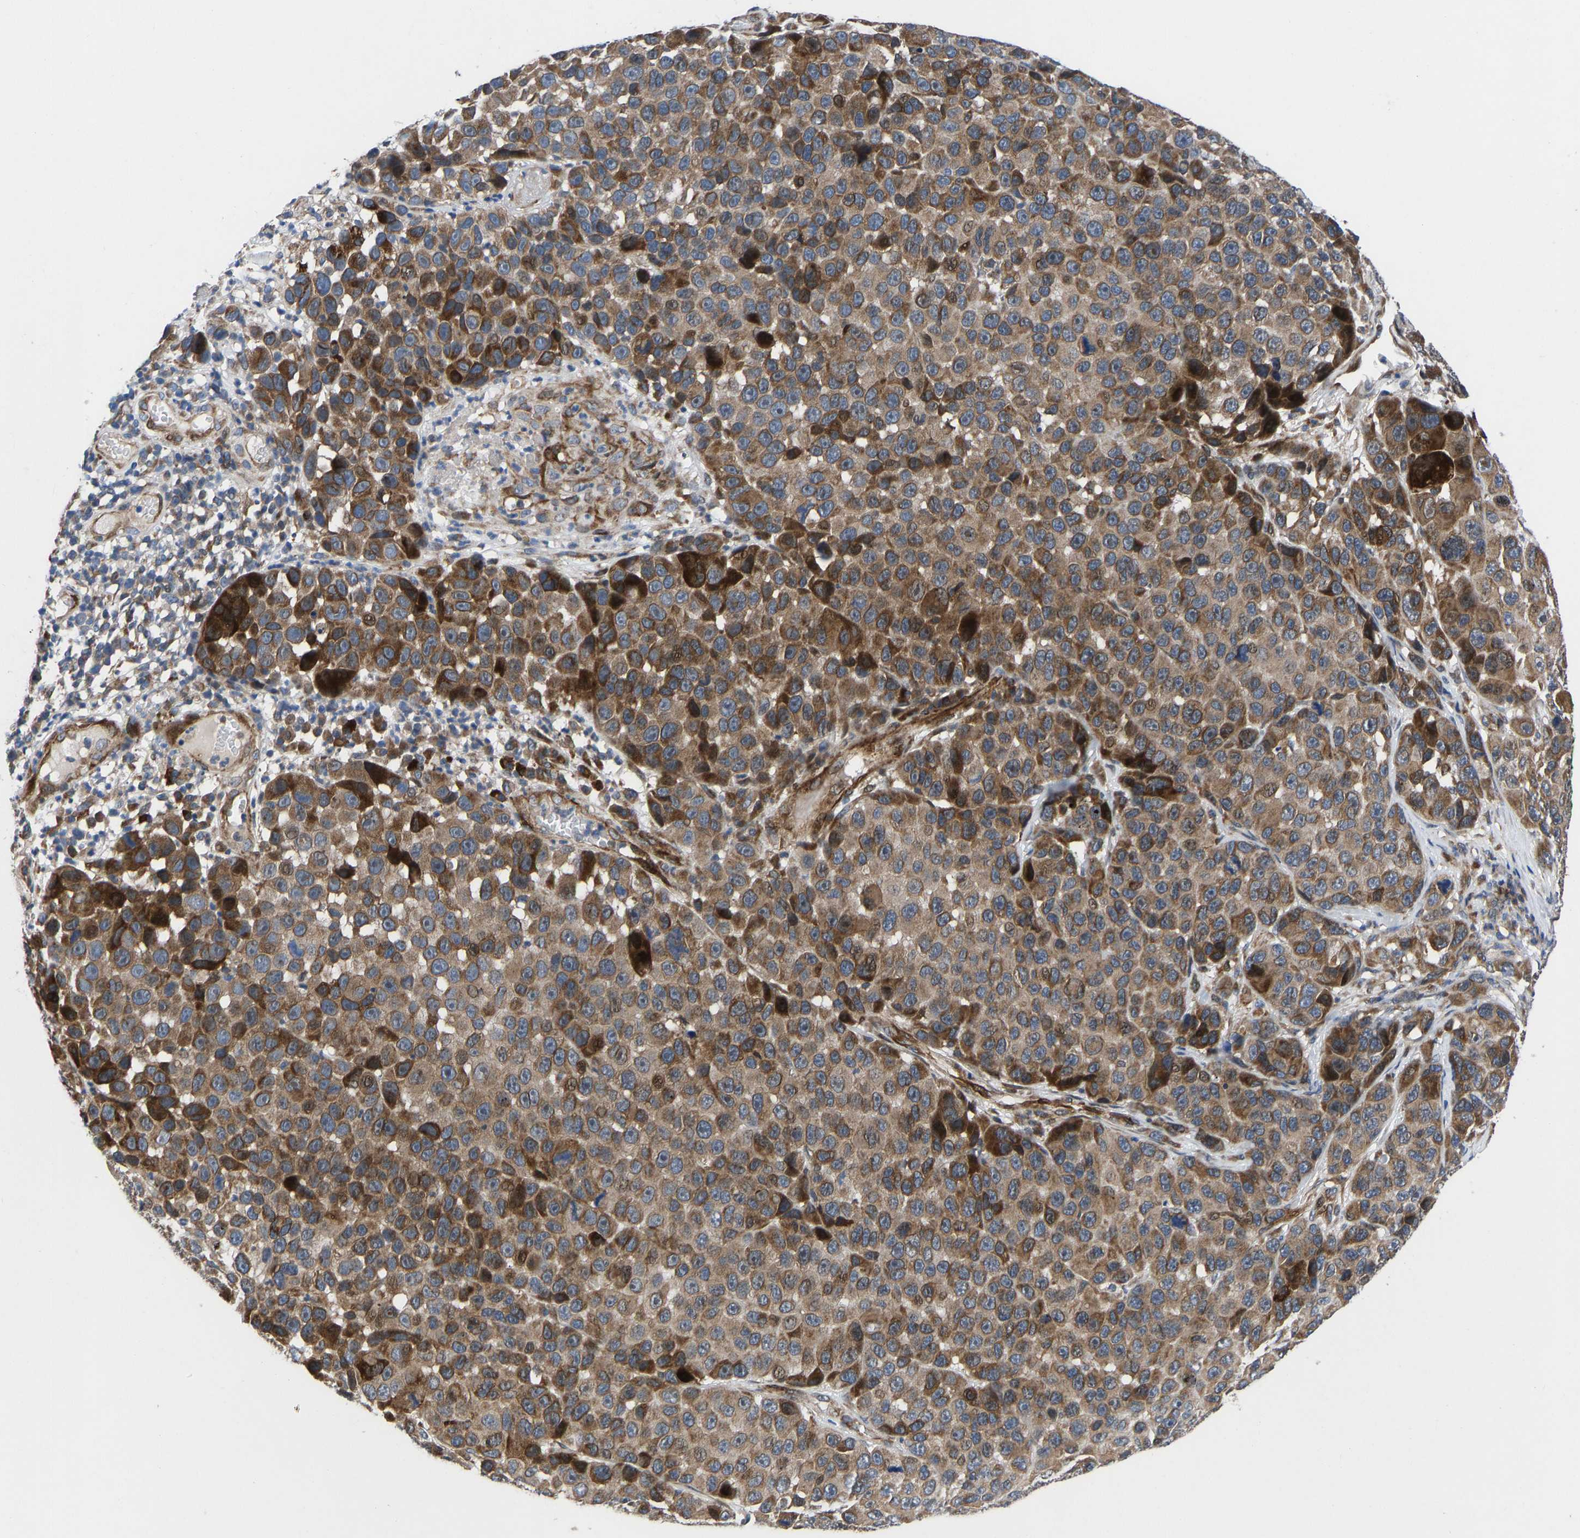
{"staining": {"intensity": "moderate", "quantity": ">75%", "location": "cytoplasmic/membranous"}, "tissue": "melanoma", "cell_type": "Tumor cells", "image_type": "cancer", "snomed": [{"axis": "morphology", "description": "Malignant melanoma, NOS"}, {"axis": "topography", "description": "Skin"}], "caption": "Melanoma was stained to show a protein in brown. There is medium levels of moderate cytoplasmic/membranous staining in approximately >75% of tumor cells.", "gene": "TMEM38B", "patient": {"sex": "male", "age": 53}}